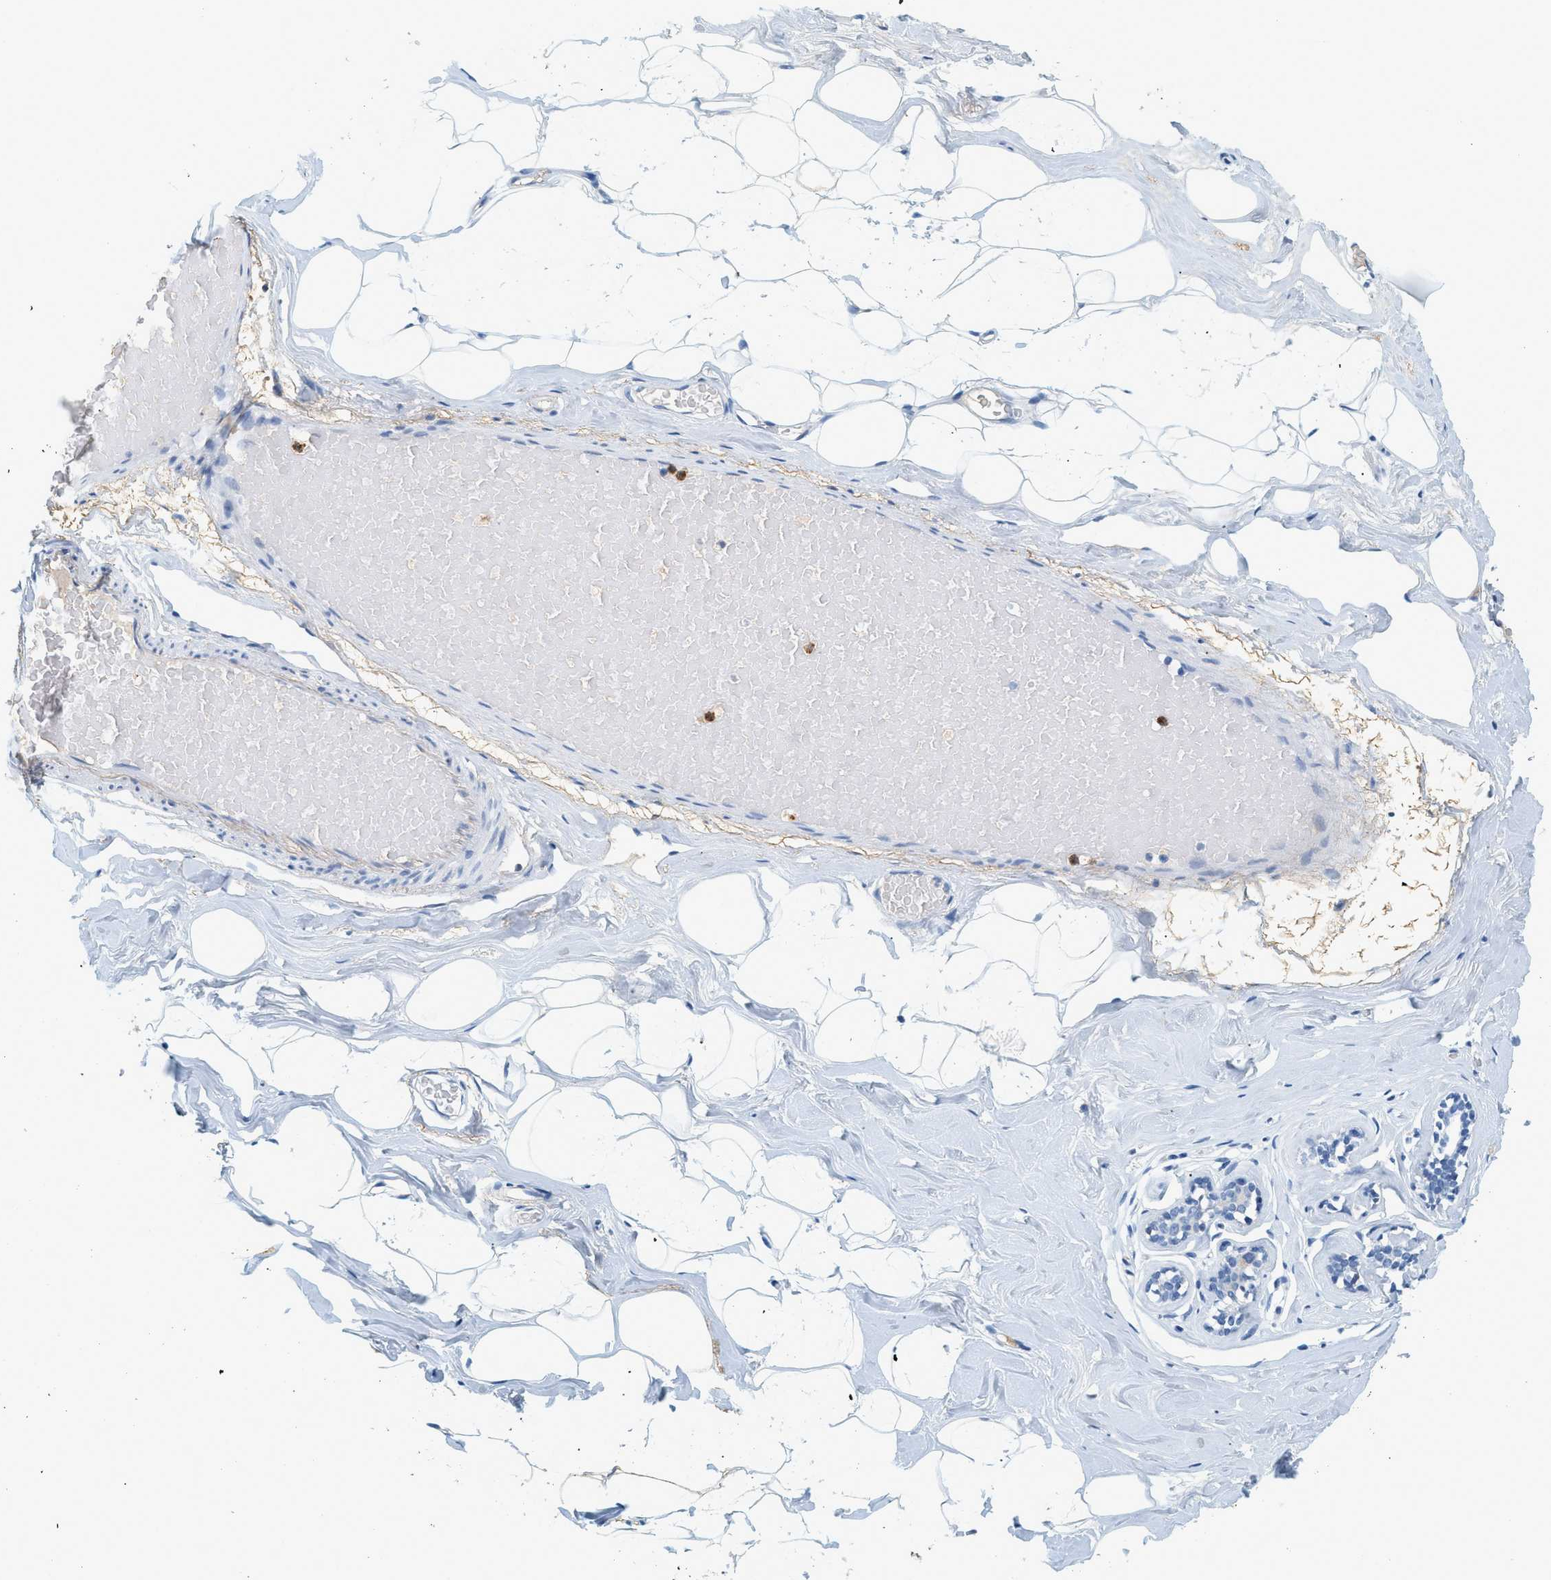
{"staining": {"intensity": "negative", "quantity": "none", "location": "none"}, "tissue": "breast", "cell_type": "Adipocytes", "image_type": "normal", "snomed": [{"axis": "morphology", "description": "Normal tissue, NOS"}, {"axis": "topography", "description": "Breast"}], "caption": "IHC of benign breast reveals no expression in adipocytes. Brightfield microscopy of IHC stained with DAB (3,3'-diaminobenzidine) (brown) and hematoxylin (blue), captured at high magnification.", "gene": "LCN2", "patient": {"sex": "female", "age": 75}}